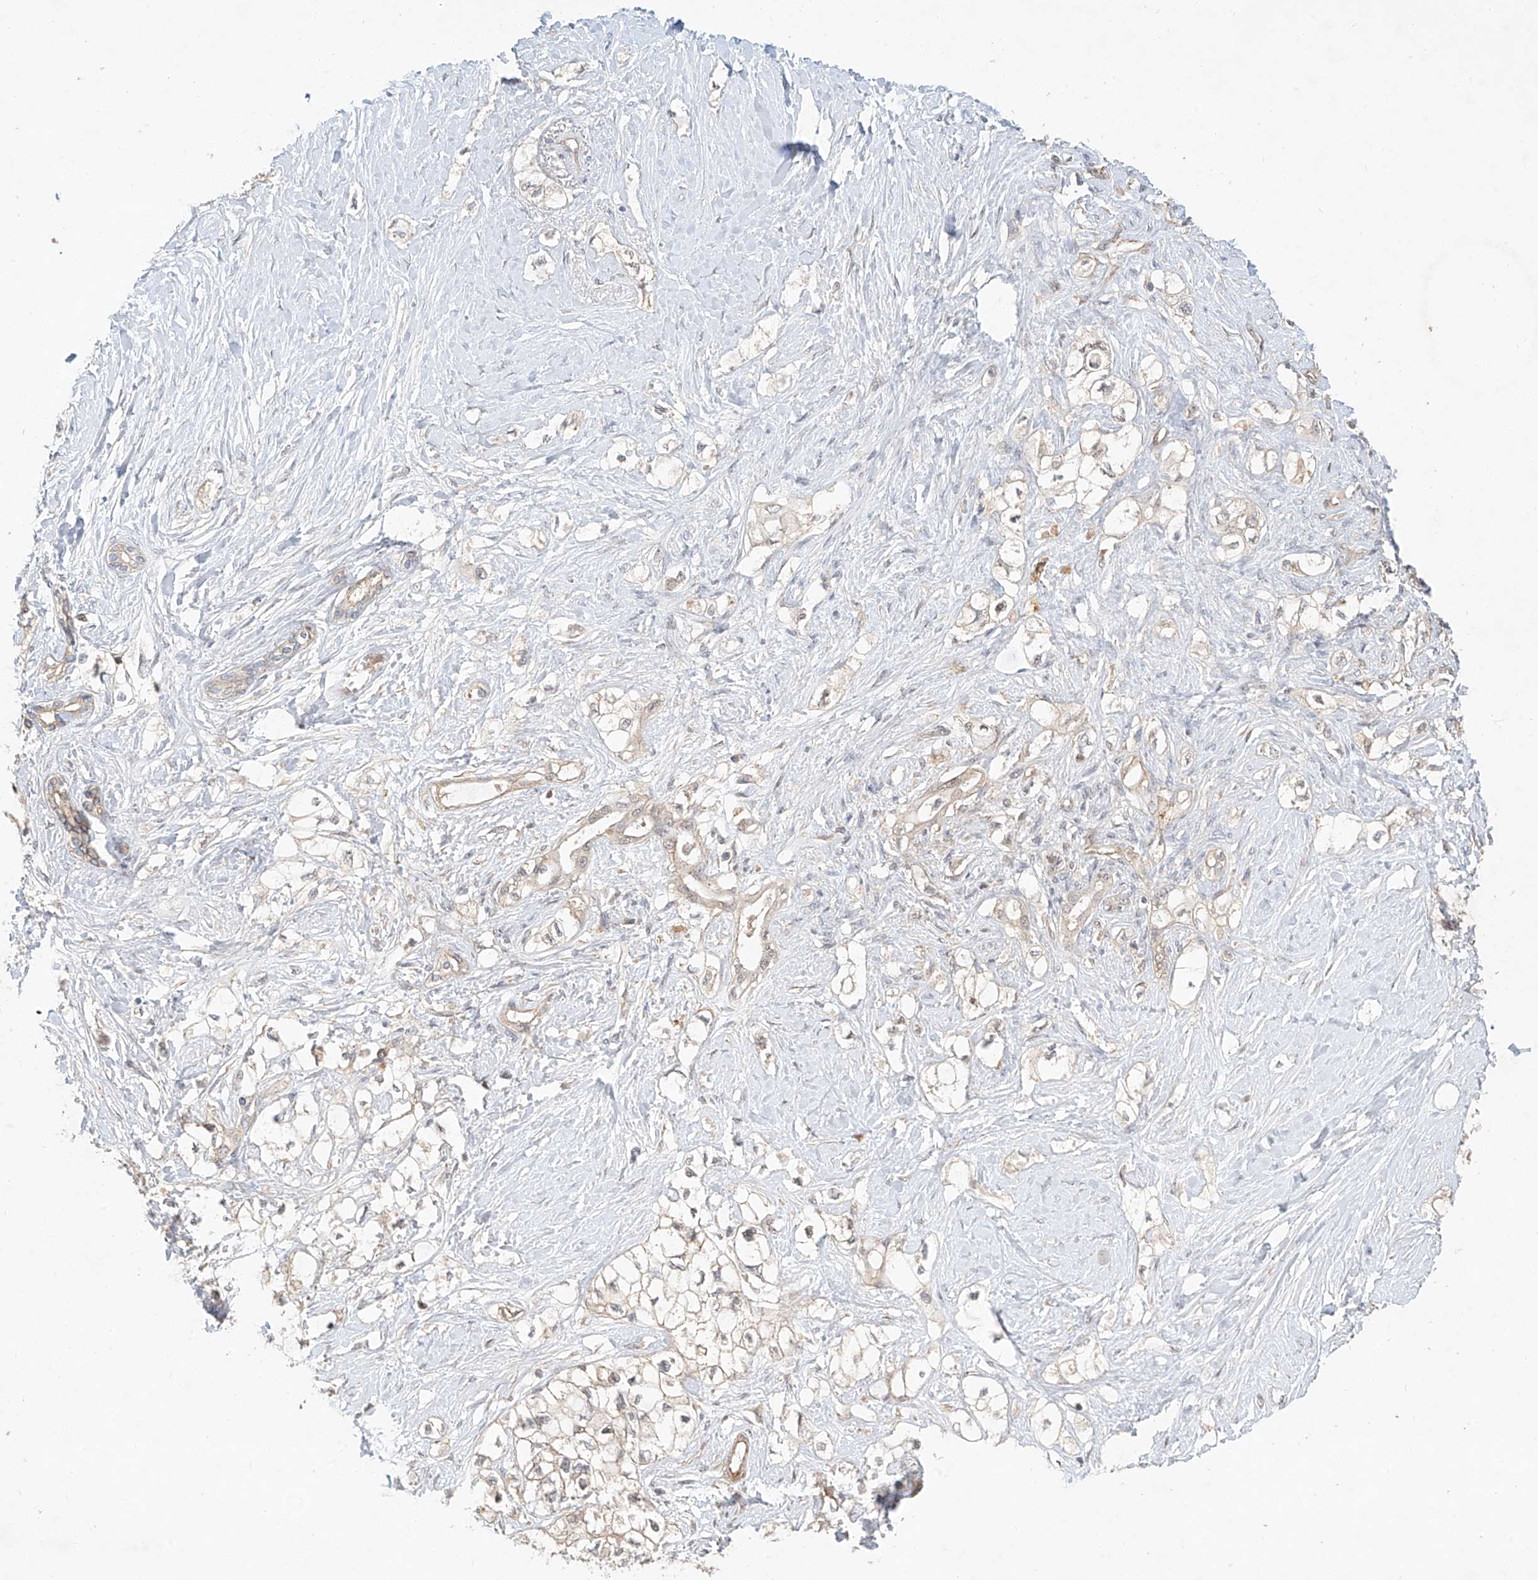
{"staining": {"intensity": "weak", "quantity": "25%-75%", "location": "cytoplasmic/membranous"}, "tissue": "pancreatic cancer", "cell_type": "Tumor cells", "image_type": "cancer", "snomed": [{"axis": "morphology", "description": "Adenocarcinoma, NOS"}, {"axis": "topography", "description": "Pancreas"}], "caption": "Immunohistochemistry image of adenocarcinoma (pancreatic) stained for a protein (brown), which displays low levels of weak cytoplasmic/membranous positivity in about 25%-75% of tumor cells.", "gene": "TMEM61", "patient": {"sex": "male", "age": 70}}